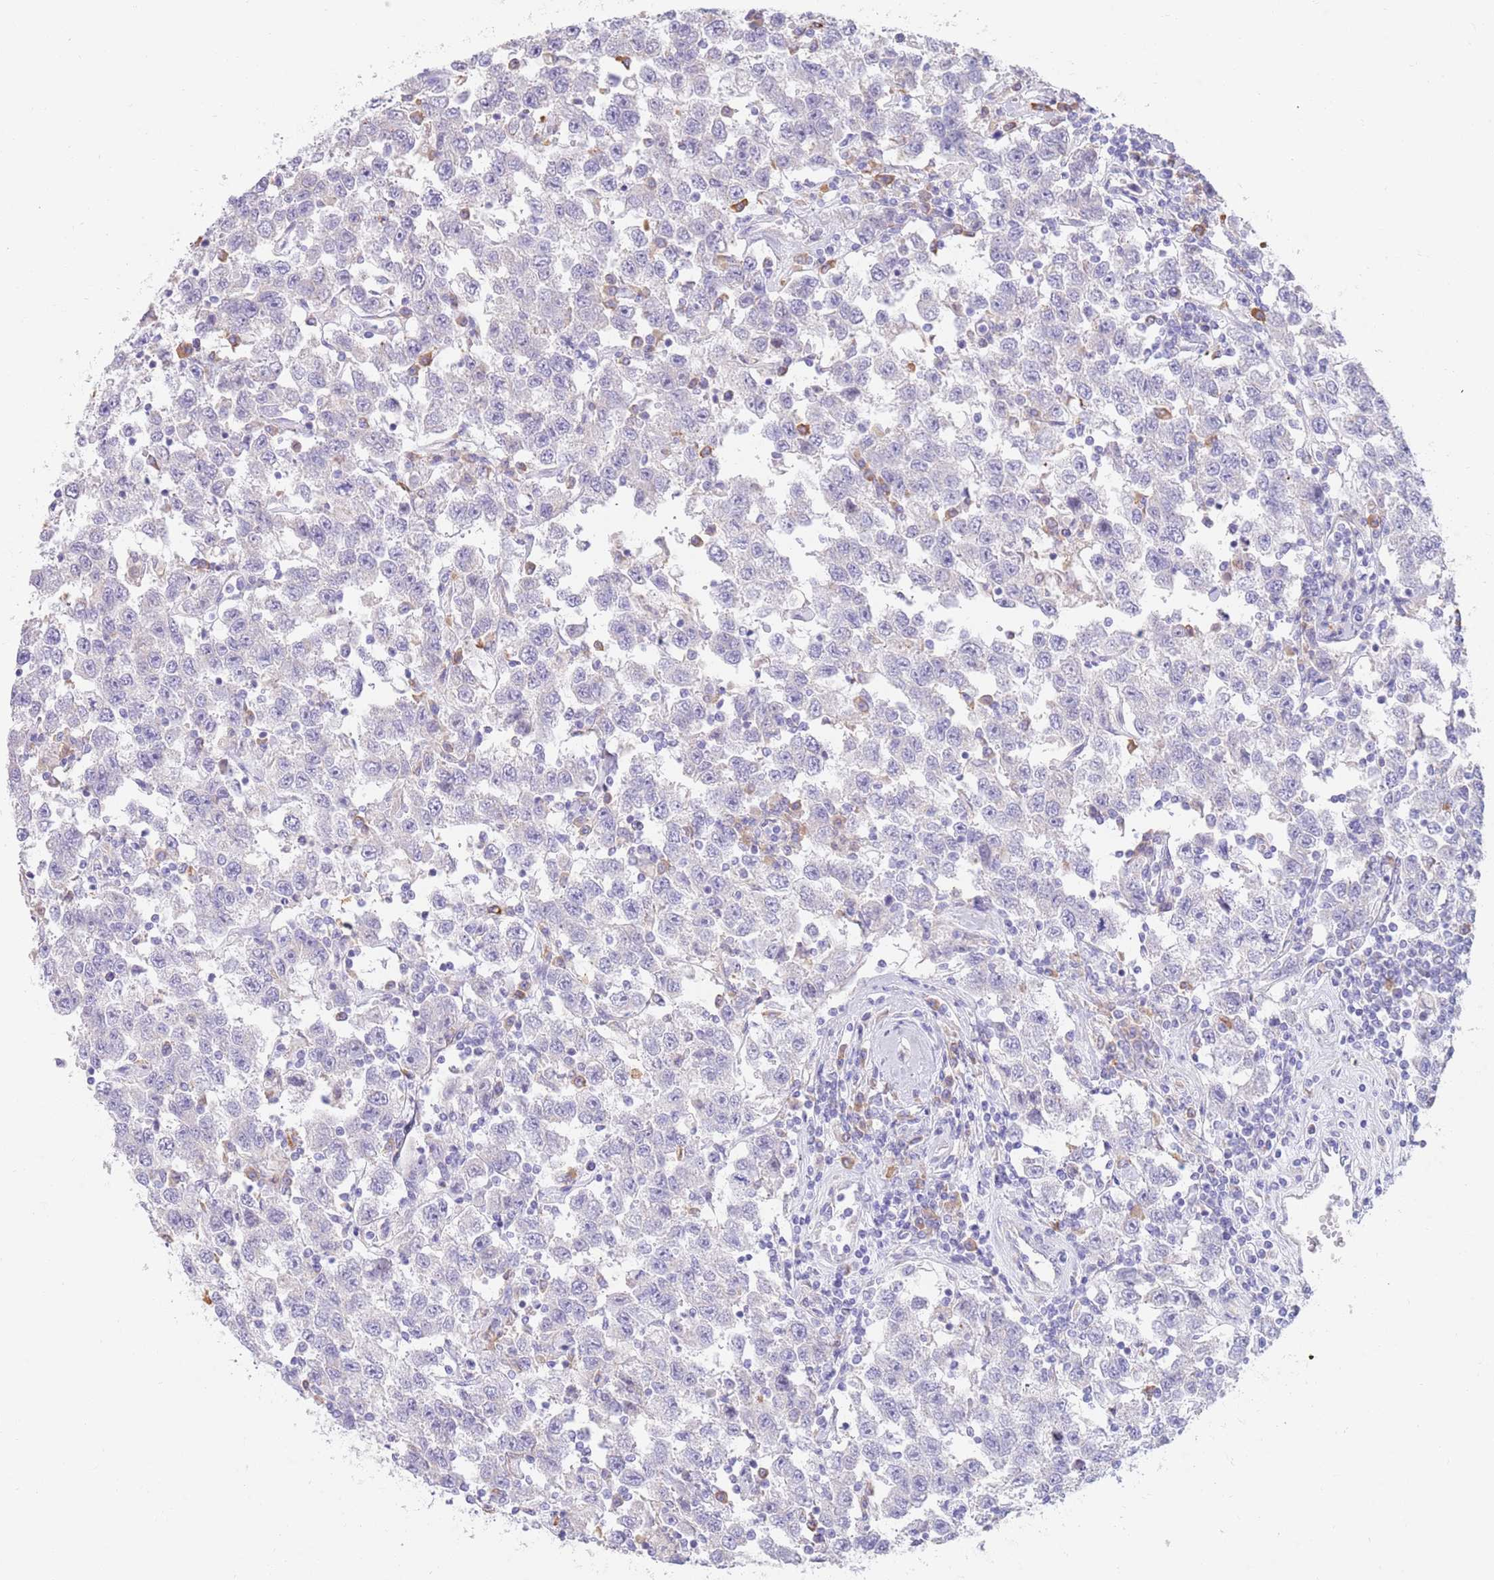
{"staining": {"intensity": "negative", "quantity": "none", "location": "none"}, "tissue": "testis cancer", "cell_type": "Tumor cells", "image_type": "cancer", "snomed": [{"axis": "morphology", "description": "Seminoma, NOS"}, {"axis": "topography", "description": "Testis"}], "caption": "Immunohistochemistry photomicrograph of neoplastic tissue: human testis seminoma stained with DAB (3,3'-diaminobenzidine) displays no significant protein staining in tumor cells.", "gene": "CCDC149", "patient": {"sex": "male", "age": 41}}